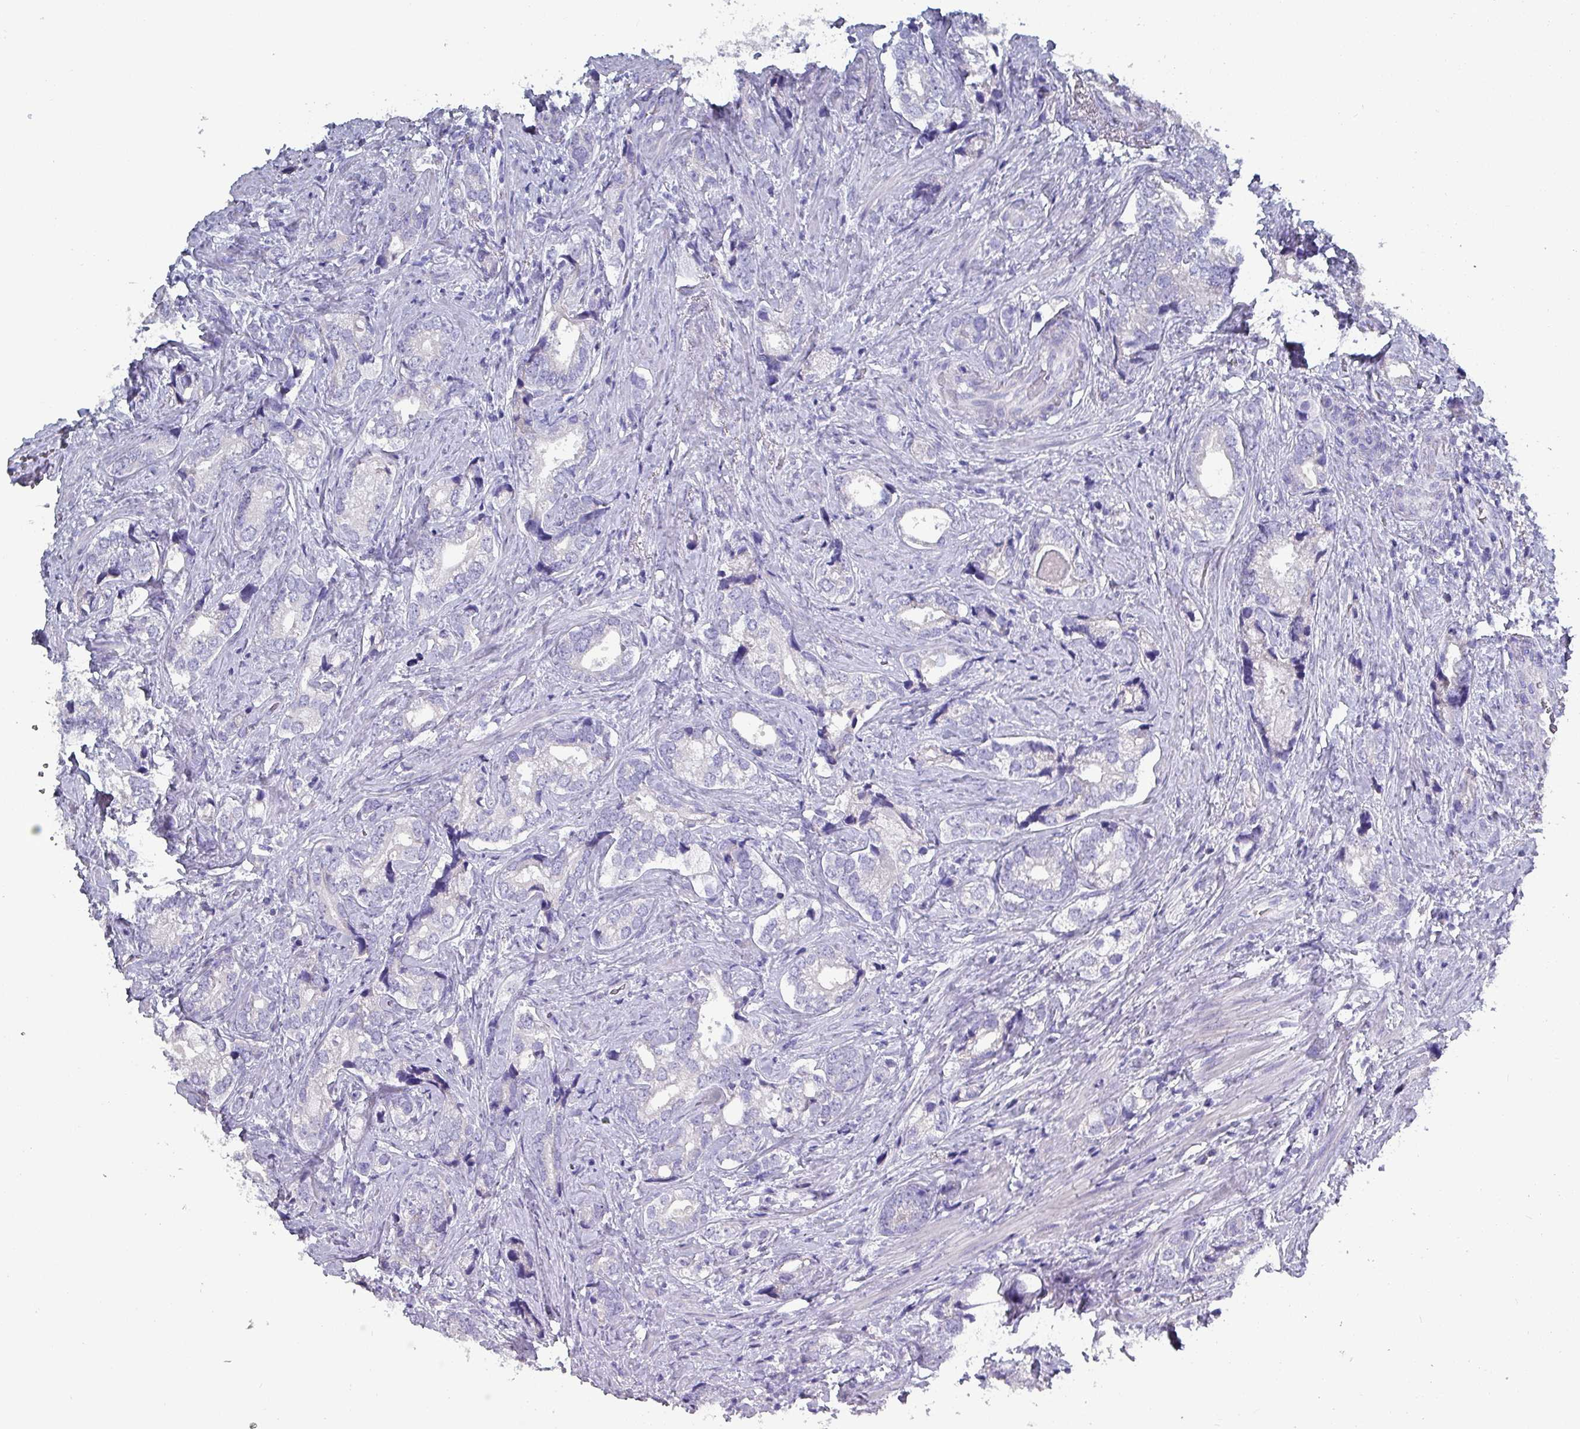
{"staining": {"intensity": "negative", "quantity": "none", "location": "none"}, "tissue": "prostate cancer", "cell_type": "Tumor cells", "image_type": "cancer", "snomed": [{"axis": "morphology", "description": "Adenocarcinoma, High grade"}, {"axis": "topography", "description": "Prostate"}], "caption": "The immunohistochemistry (IHC) image has no significant expression in tumor cells of high-grade adenocarcinoma (prostate) tissue.", "gene": "INS-IGF2", "patient": {"sex": "male", "age": 75}}